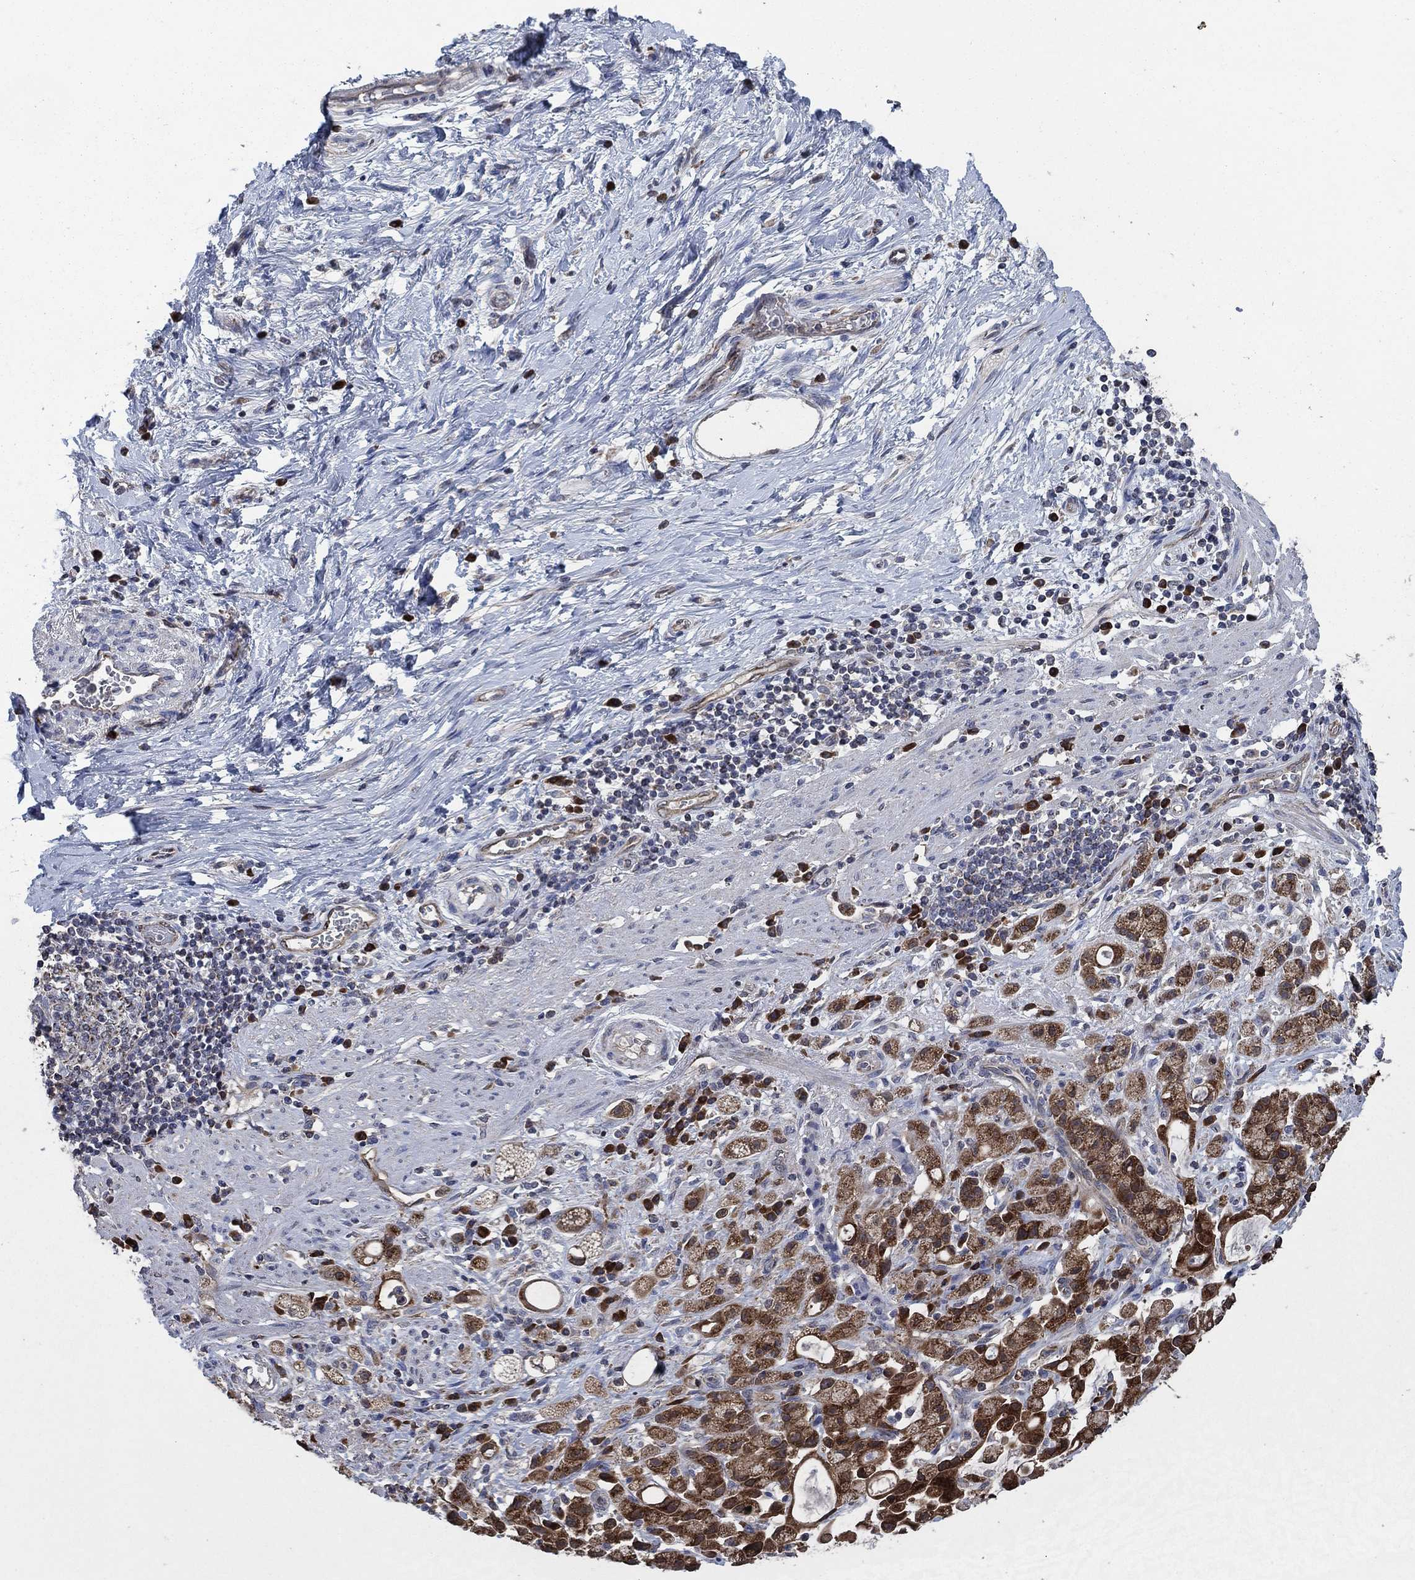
{"staining": {"intensity": "strong", "quantity": ">75%", "location": "cytoplasmic/membranous"}, "tissue": "stomach cancer", "cell_type": "Tumor cells", "image_type": "cancer", "snomed": [{"axis": "morphology", "description": "Adenocarcinoma, NOS"}, {"axis": "topography", "description": "Stomach"}], "caption": "Tumor cells show high levels of strong cytoplasmic/membranous staining in about >75% of cells in stomach cancer (adenocarcinoma).", "gene": "HID1", "patient": {"sex": "male", "age": 58}}